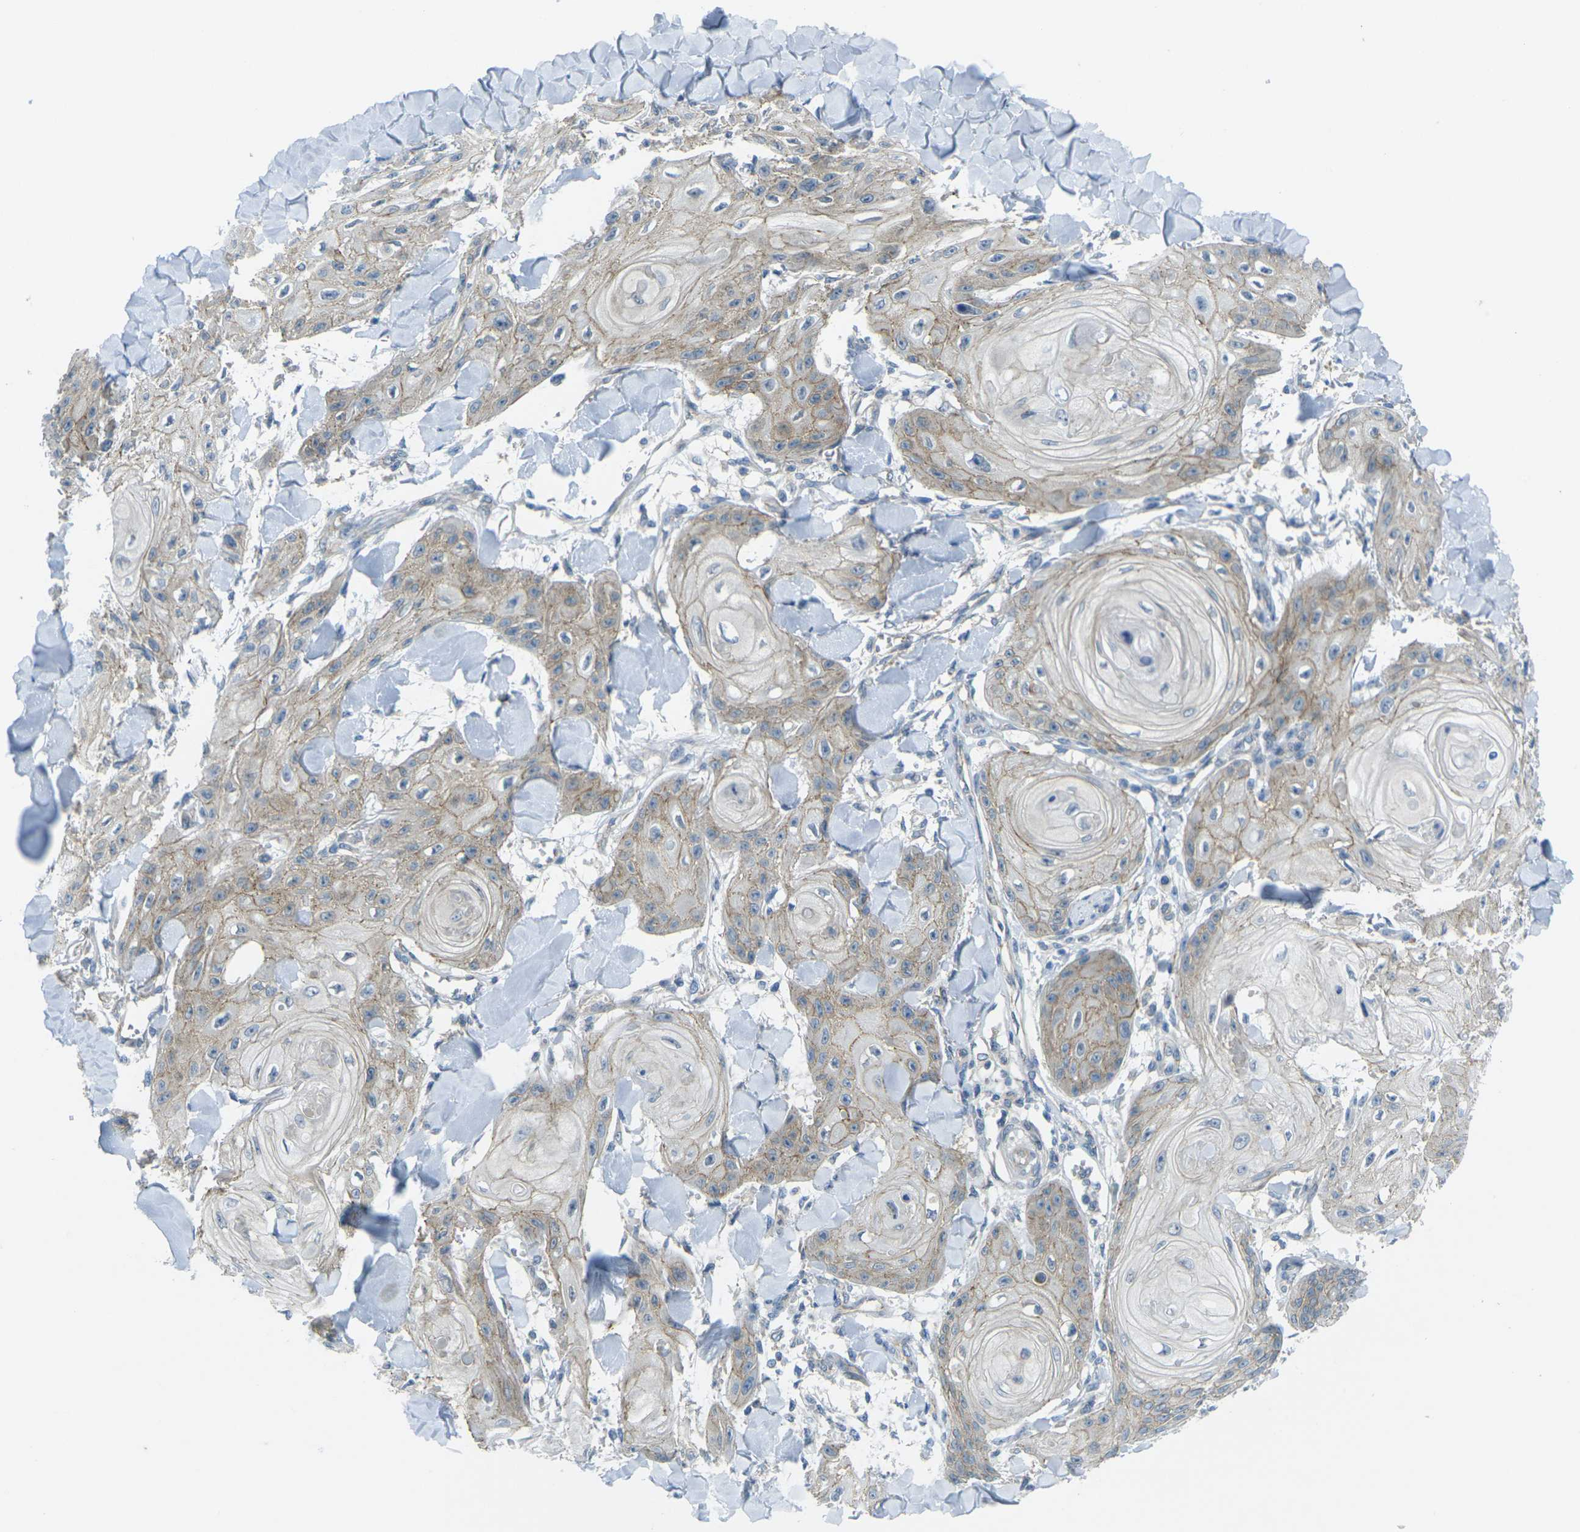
{"staining": {"intensity": "weak", "quantity": "25%-75%", "location": "cytoplasmic/membranous"}, "tissue": "skin cancer", "cell_type": "Tumor cells", "image_type": "cancer", "snomed": [{"axis": "morphology", "description": "Squamous cell carcinoma, NOS"}, {"axis": "topography", "description": "Skin"}], "caption": "Immunohistochemical staining of squamous cell carcinoma (skin) shows low levels of weak cytoplasmic/membranous protein staining in approximately 25%-75% of tumor cells.", "gene": "RHBDD1", "patient": {"sex": "male", "age": 74}}